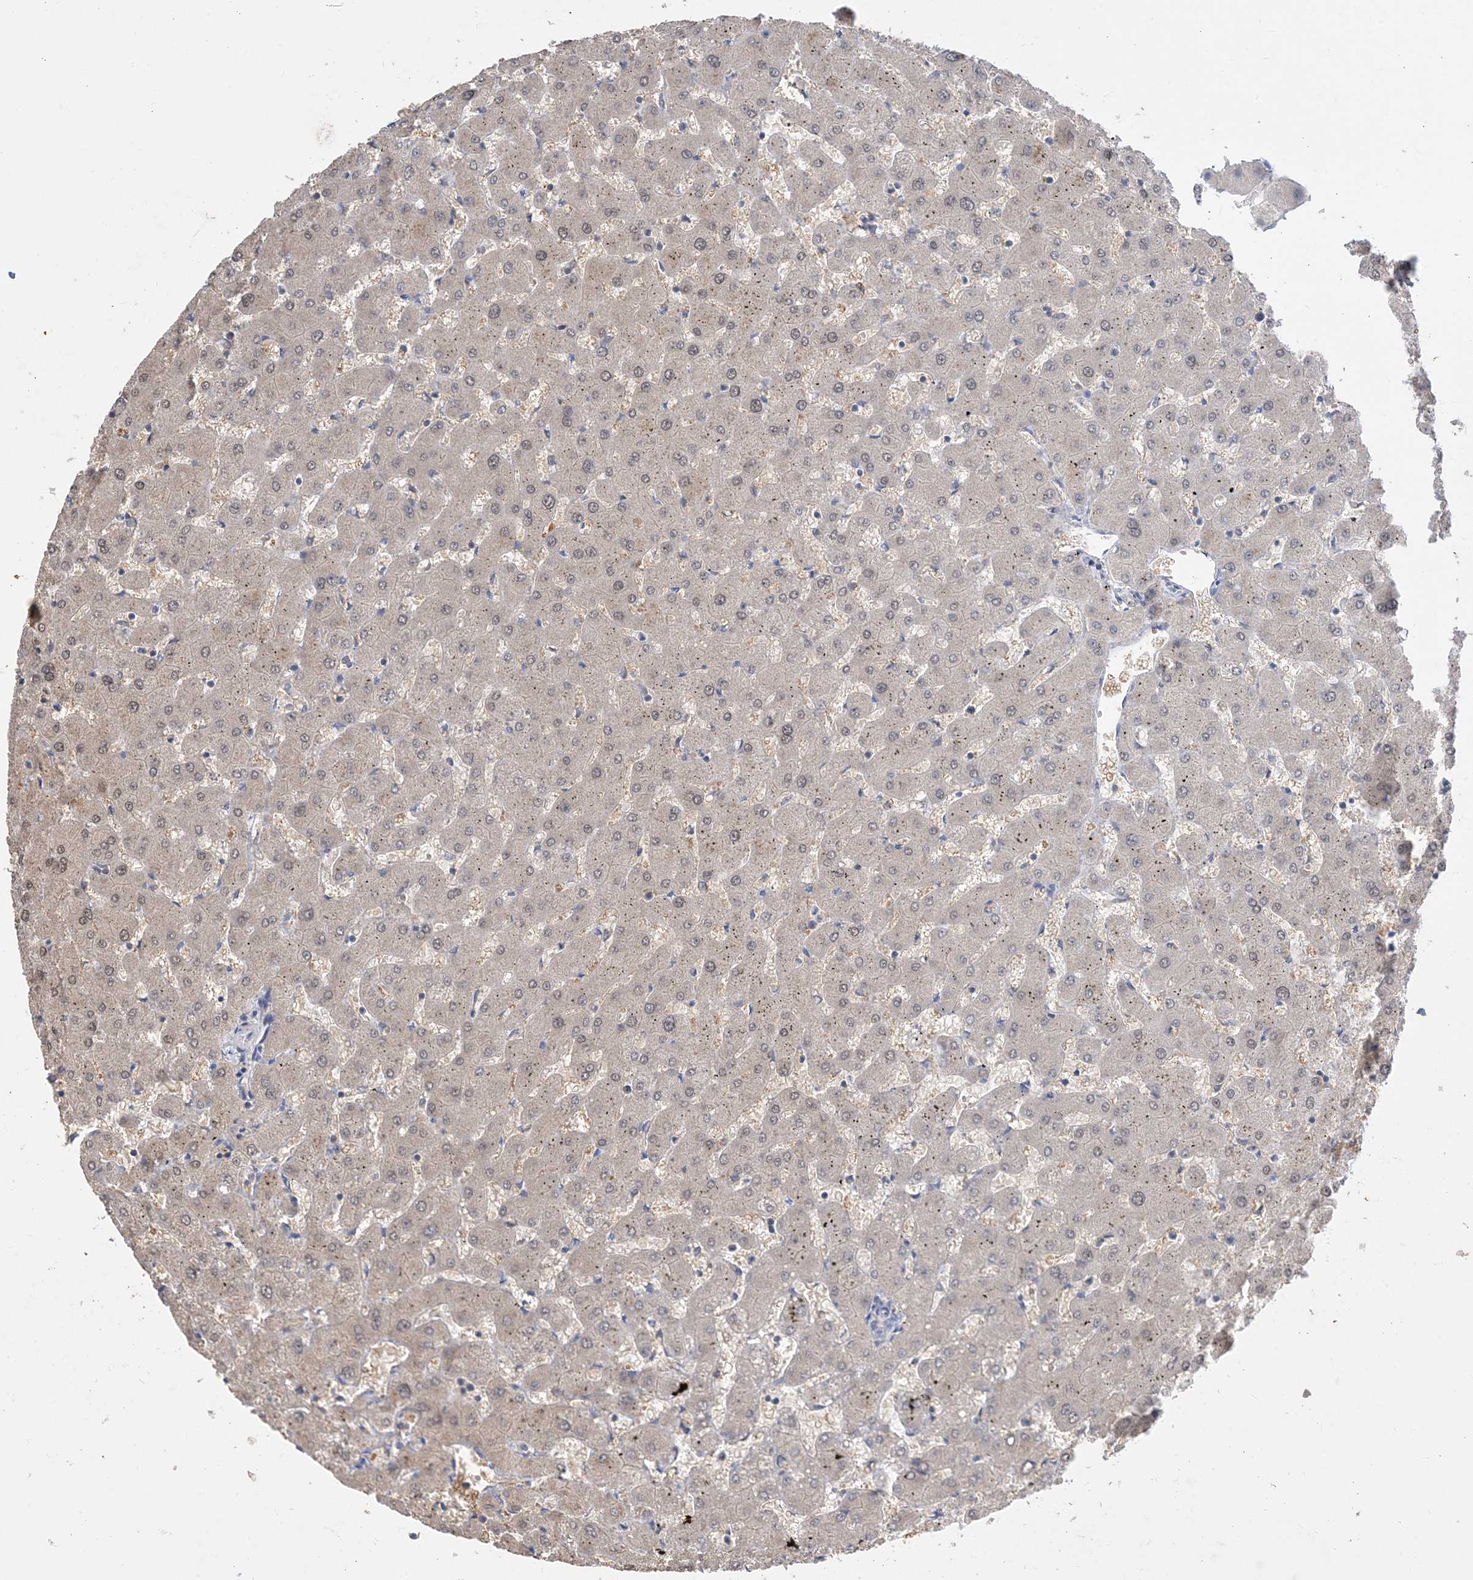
{"staining": {"intensity": "negative", "quantity": "none", "location": "none"}, "tissue": "liver", "cell_type": "Cholangiocytes", "image_type": "normal", "snomed": [{"axis": "morphology", "description": "Normal tissue, NOS"}, {"axis": "topography", "description": "Liver"}], "caption": "DAB immunohistochemical staining of normal human liver shows no significant staining in cholangiocytes.", "gene": "KPRP", "patient": {"sex": "female", "age": 63}}